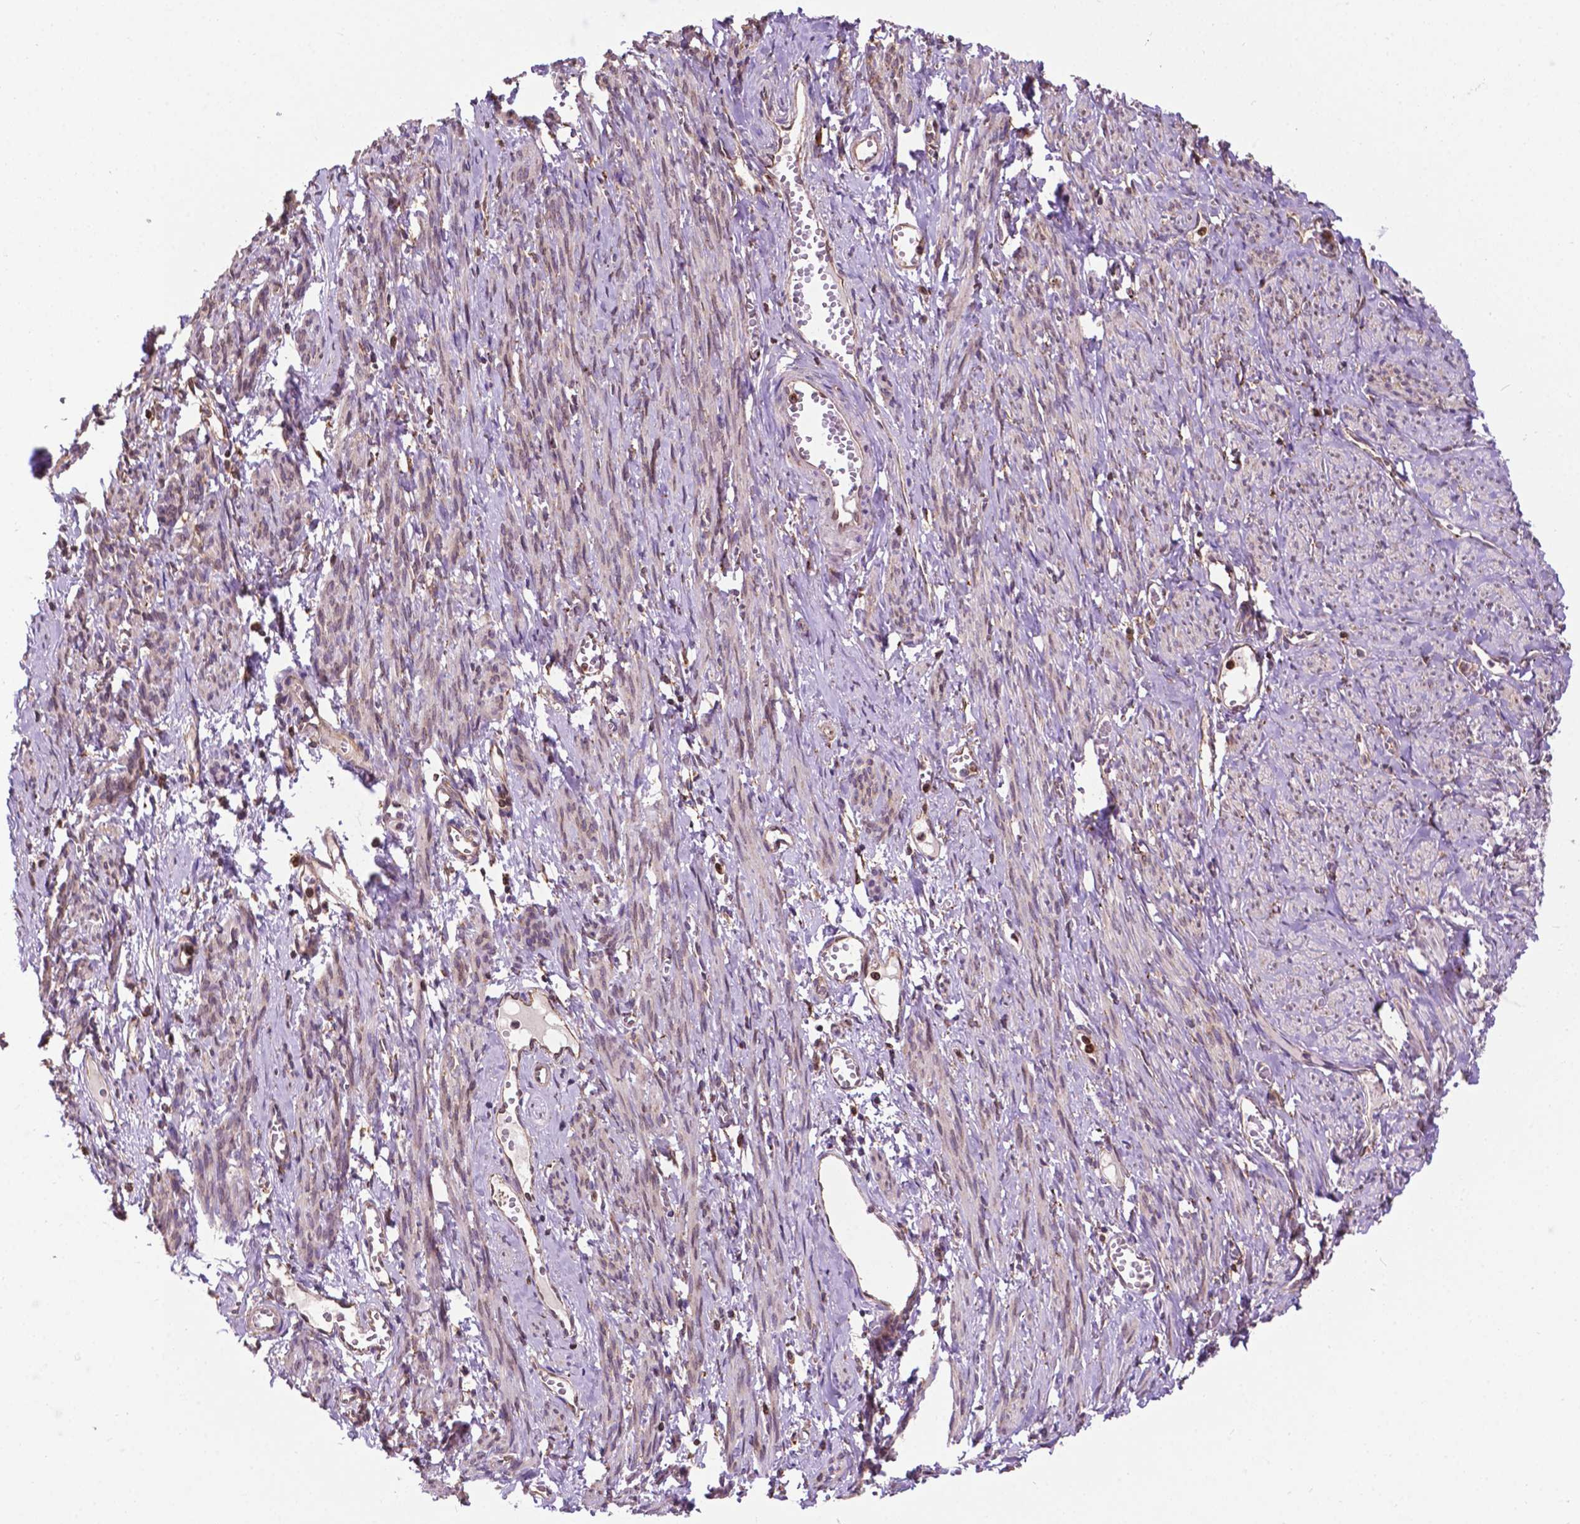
{"staining": {"intensity": "weak", "quantity": "25%-75%", "location": "cytoplasmic/membranous"}, "tissue": "smooth muscle", "cell_type": "Smooth muscle cells", "image_type": "normal", "snomed": [{"axis": "morphology", "description": "Normal tissue, NOS"}, {"axis": "topography", "description": "Smooth muscle"}], "caption": "Immunohistochemistry (IHC) micrograph of normal smooth muscle: human smooth muscle stained using immunohistochemistry demonstrates low levels of weak protein expression localized specifically in the cytoplasmic/membranous of smooth muscle cells, appearing as a cytoplasmic/membranous brown color.", "gene": "GANAB", "patient": {"sex": "female", "age": 65}}